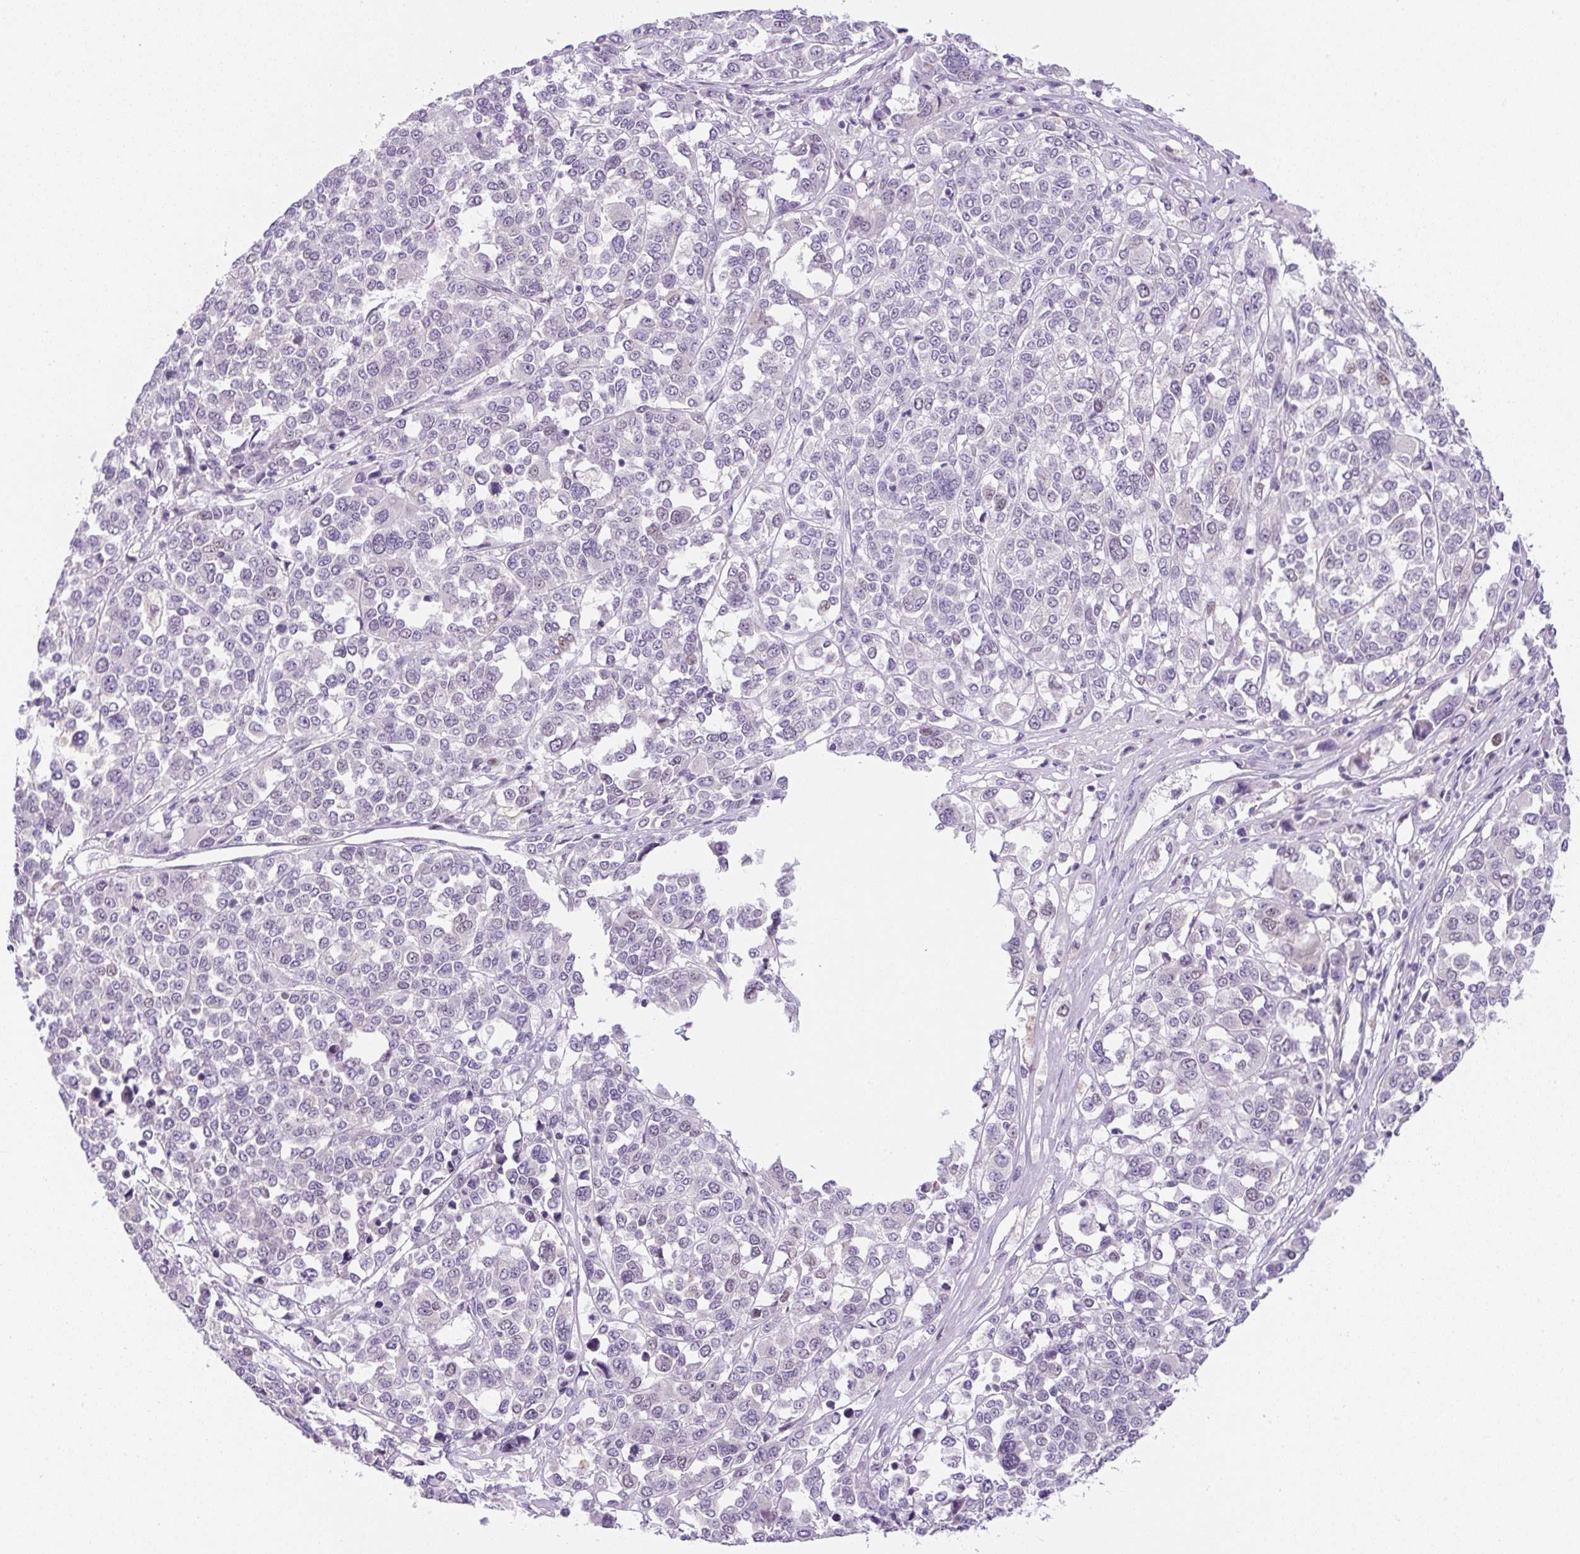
{"staining": {"intensity": "negative", "quantity": "none", "location": "none"}, "tissue": "melanoma", "cell_type": "Tumor cells", "image_type": "cancer", "snomed": [{"axis": "morphology", "description": "Malignant melanoma, Metastatic site"}, {"axis": "topography", "description": "Lymph node"}], "caption": "A photomicrograph of human malignant melanoma (metastatic site) is negative for staining in tumor cells.", "gene": "ADAMTS19", "patient": {"sex": "male", "age": 44}}